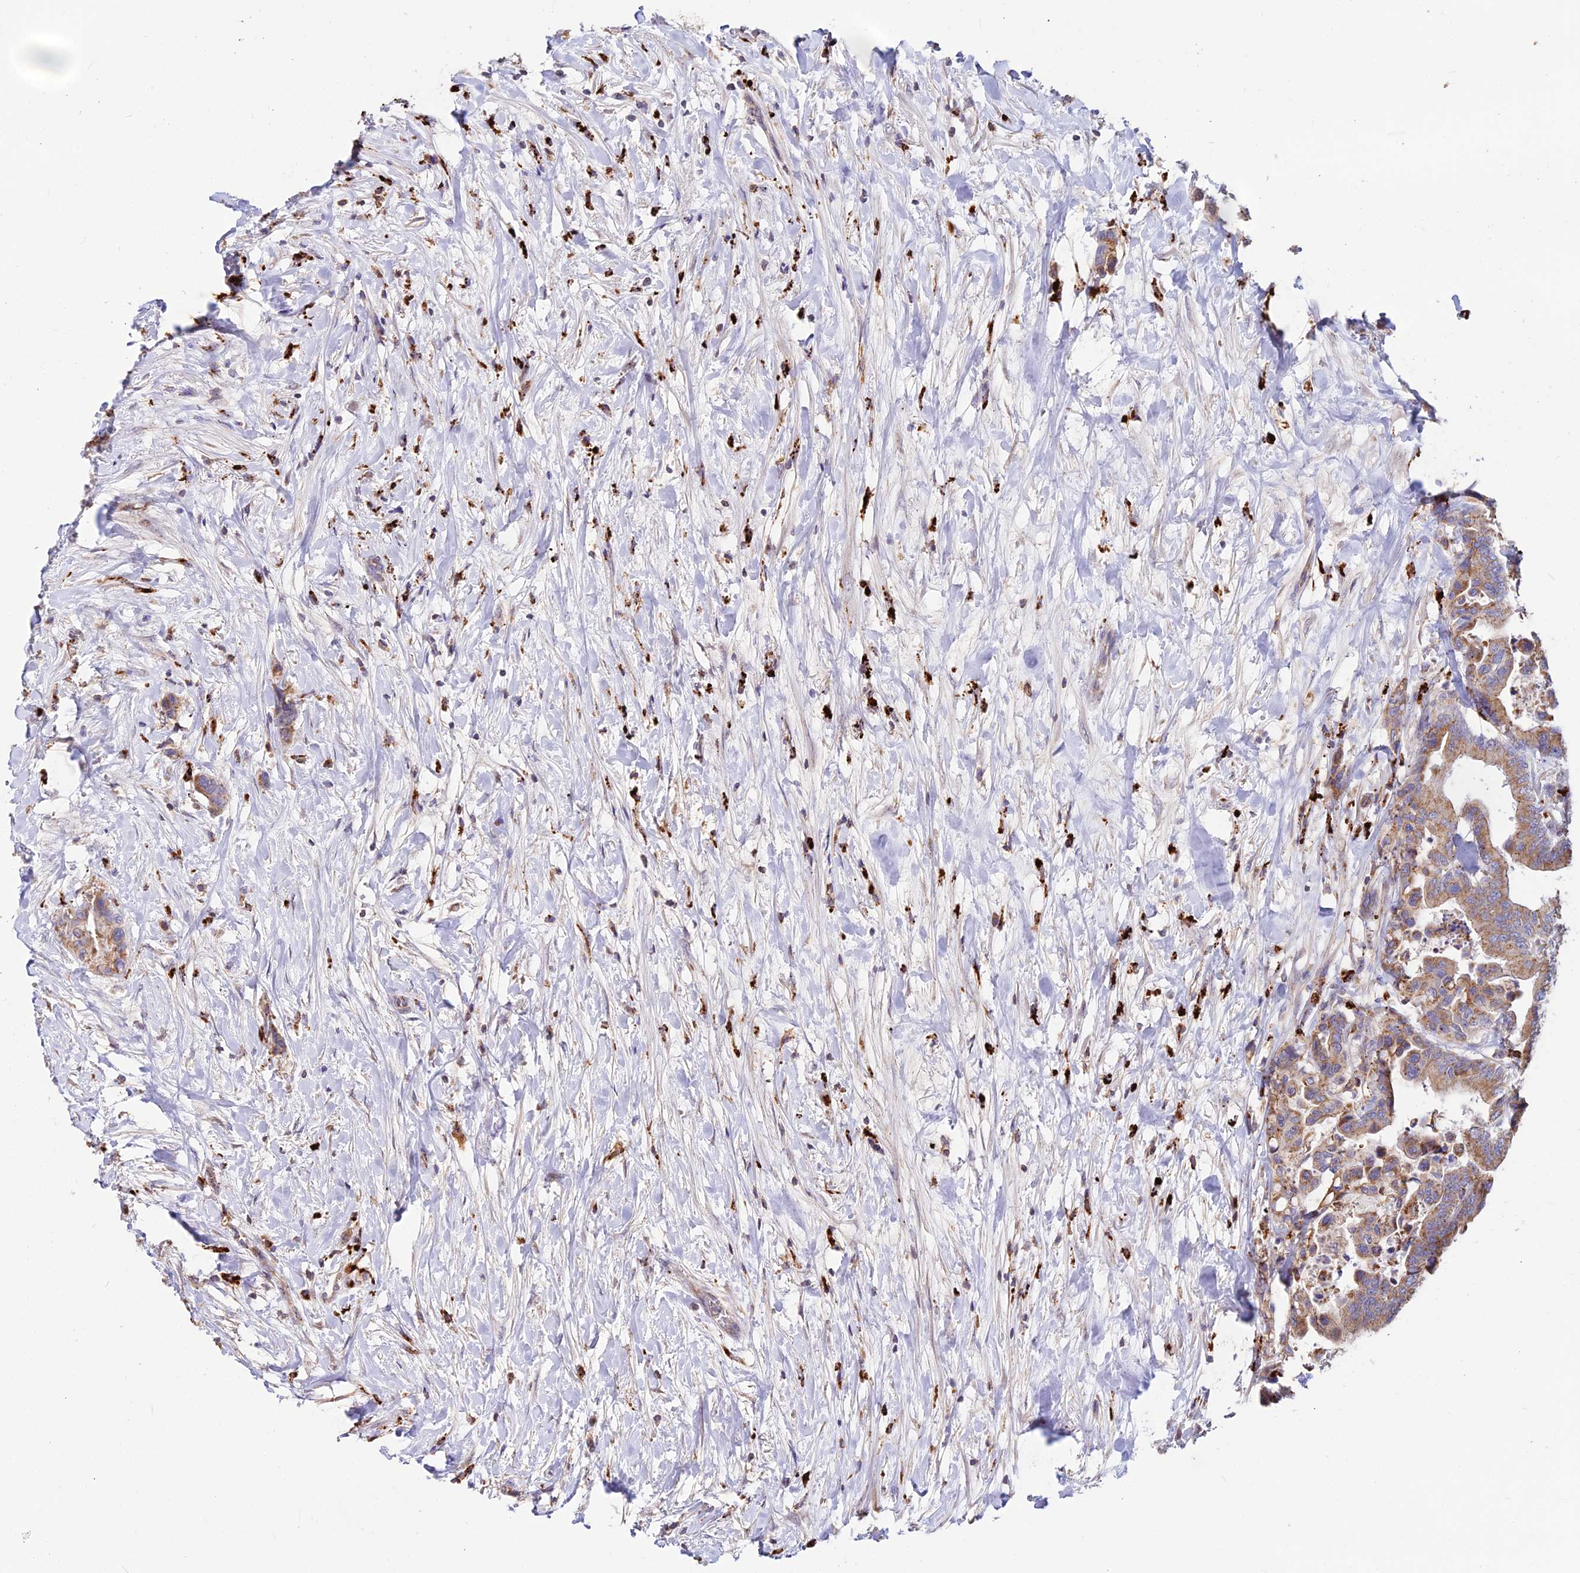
{"staining": {"intensity": "moderate", "quantity": ">75%", "location": "cytoplasmic/membranous"}, "tissue": "colorectal cancer", "cell_type": "Tumor cells", "image_type": "cancer", "snomed": [{"axis": "morphology", "description": "Normal tissue, NOS"}, {"axis": "morphology", "description": "Adenocarcinoma, NOS"}, {"axis": "topography", "description": "Colon"}], "caption": "Adenocarcinoma (colorectal) stained with DAB (3,3'-diaminobenzidine) IHC exhibits medium levels of moderate cytoplasmic/membranous staining in approximately >75% of tumor cells.", "gene": "PNLIPRP3", "patient": {"sex": "male", "age": 82}}